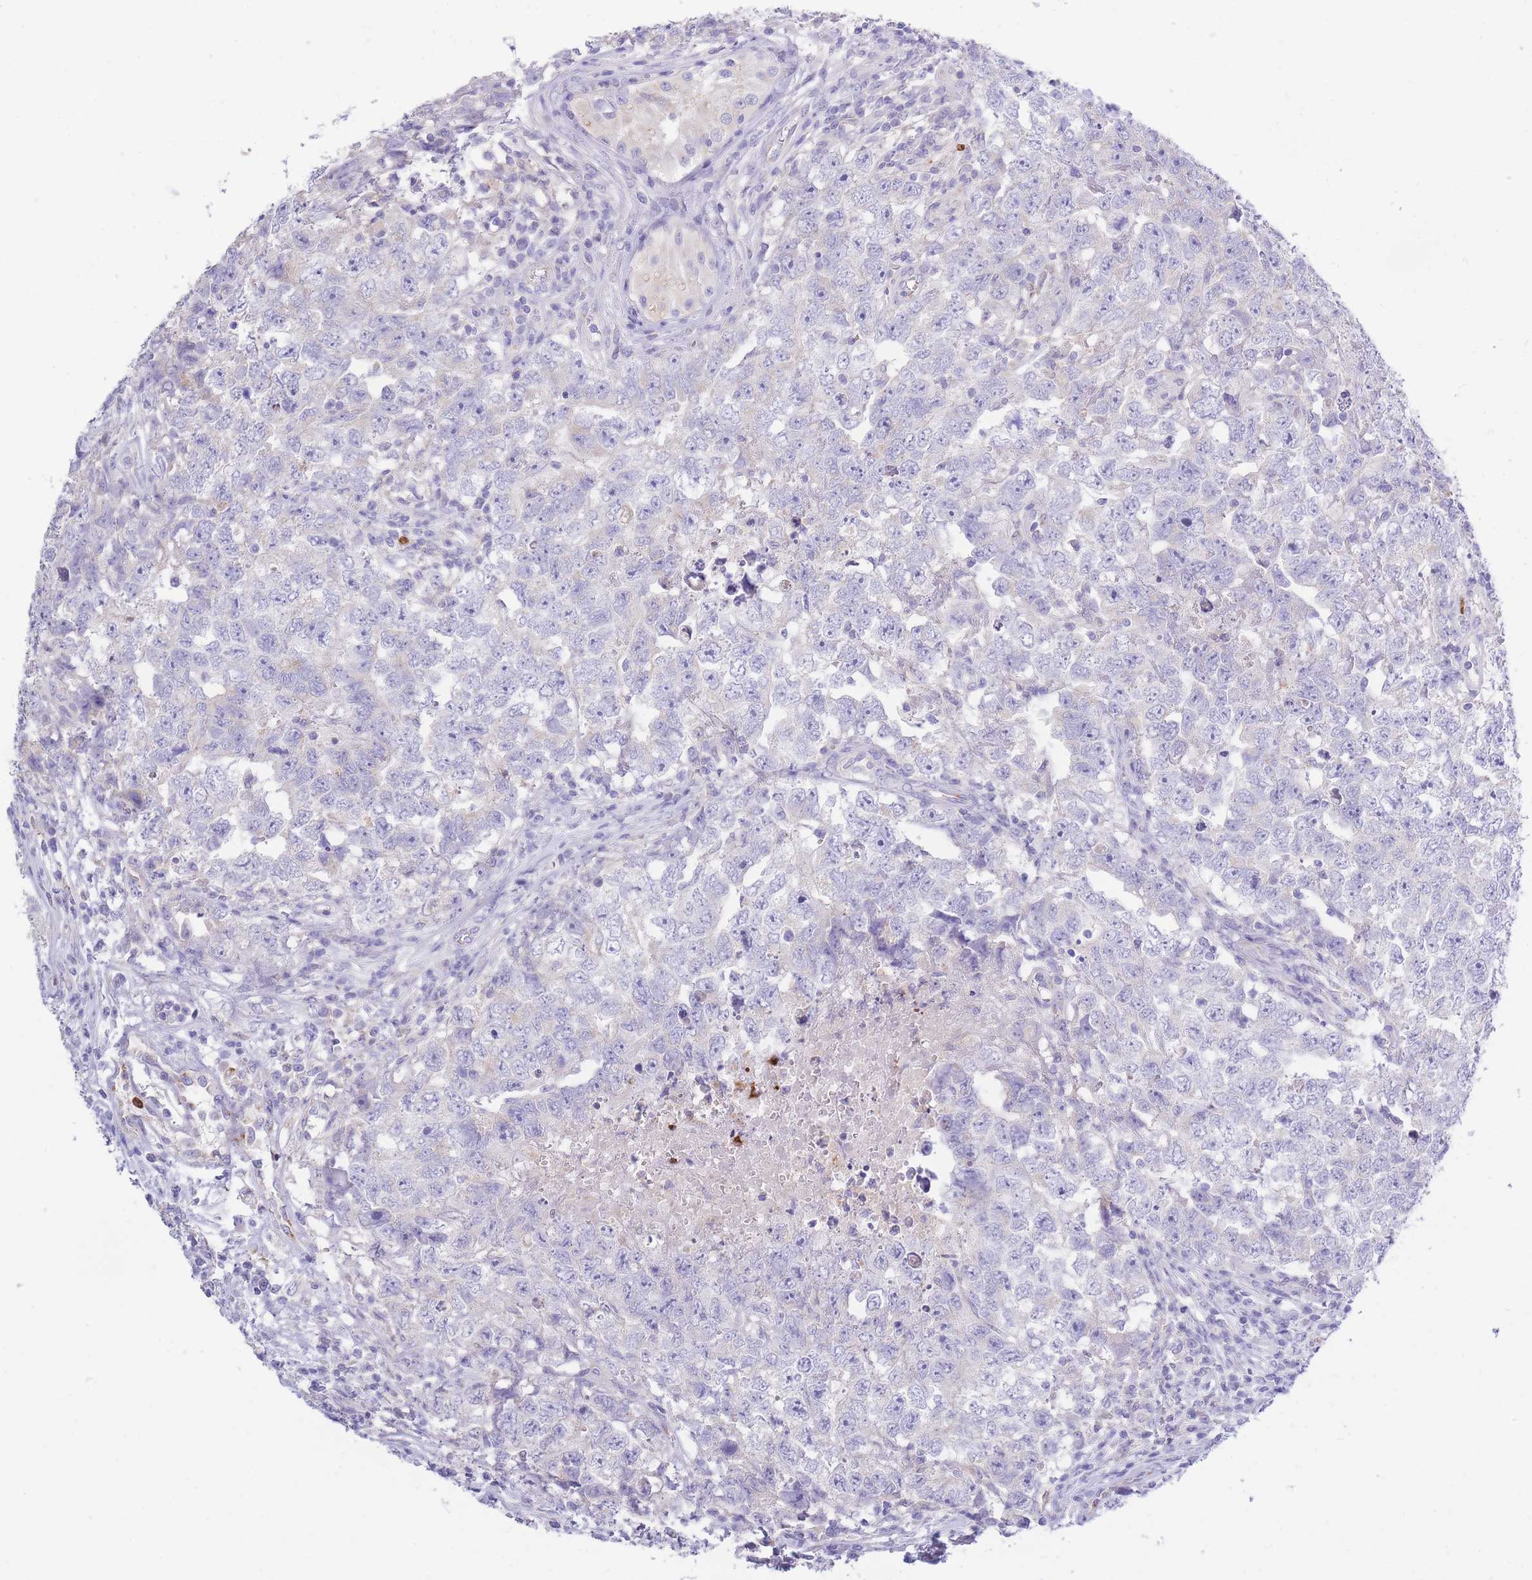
{"staining": {"intensity": "negative", "quantity": "none", "location": "none"}, "tissue": "testis cancer", "cell_type": "Tumor cells", "image_type": "cancer", "snomed": [{"axis": "morphology", "description": "Carcinoma, Embryonal, NOS"}, {"axis": "topography", "description": "Testis"}], "caption": "Immunohistochemistry image of neoplastic tissue: testis cancer (embryonal carcinoma) stained with DAB (3,3'-diaminobenzidine) reveals no significant protein expression in tumor cells.", "gene": "CENPM", "patient": {"sex": "male", "age": 22}}